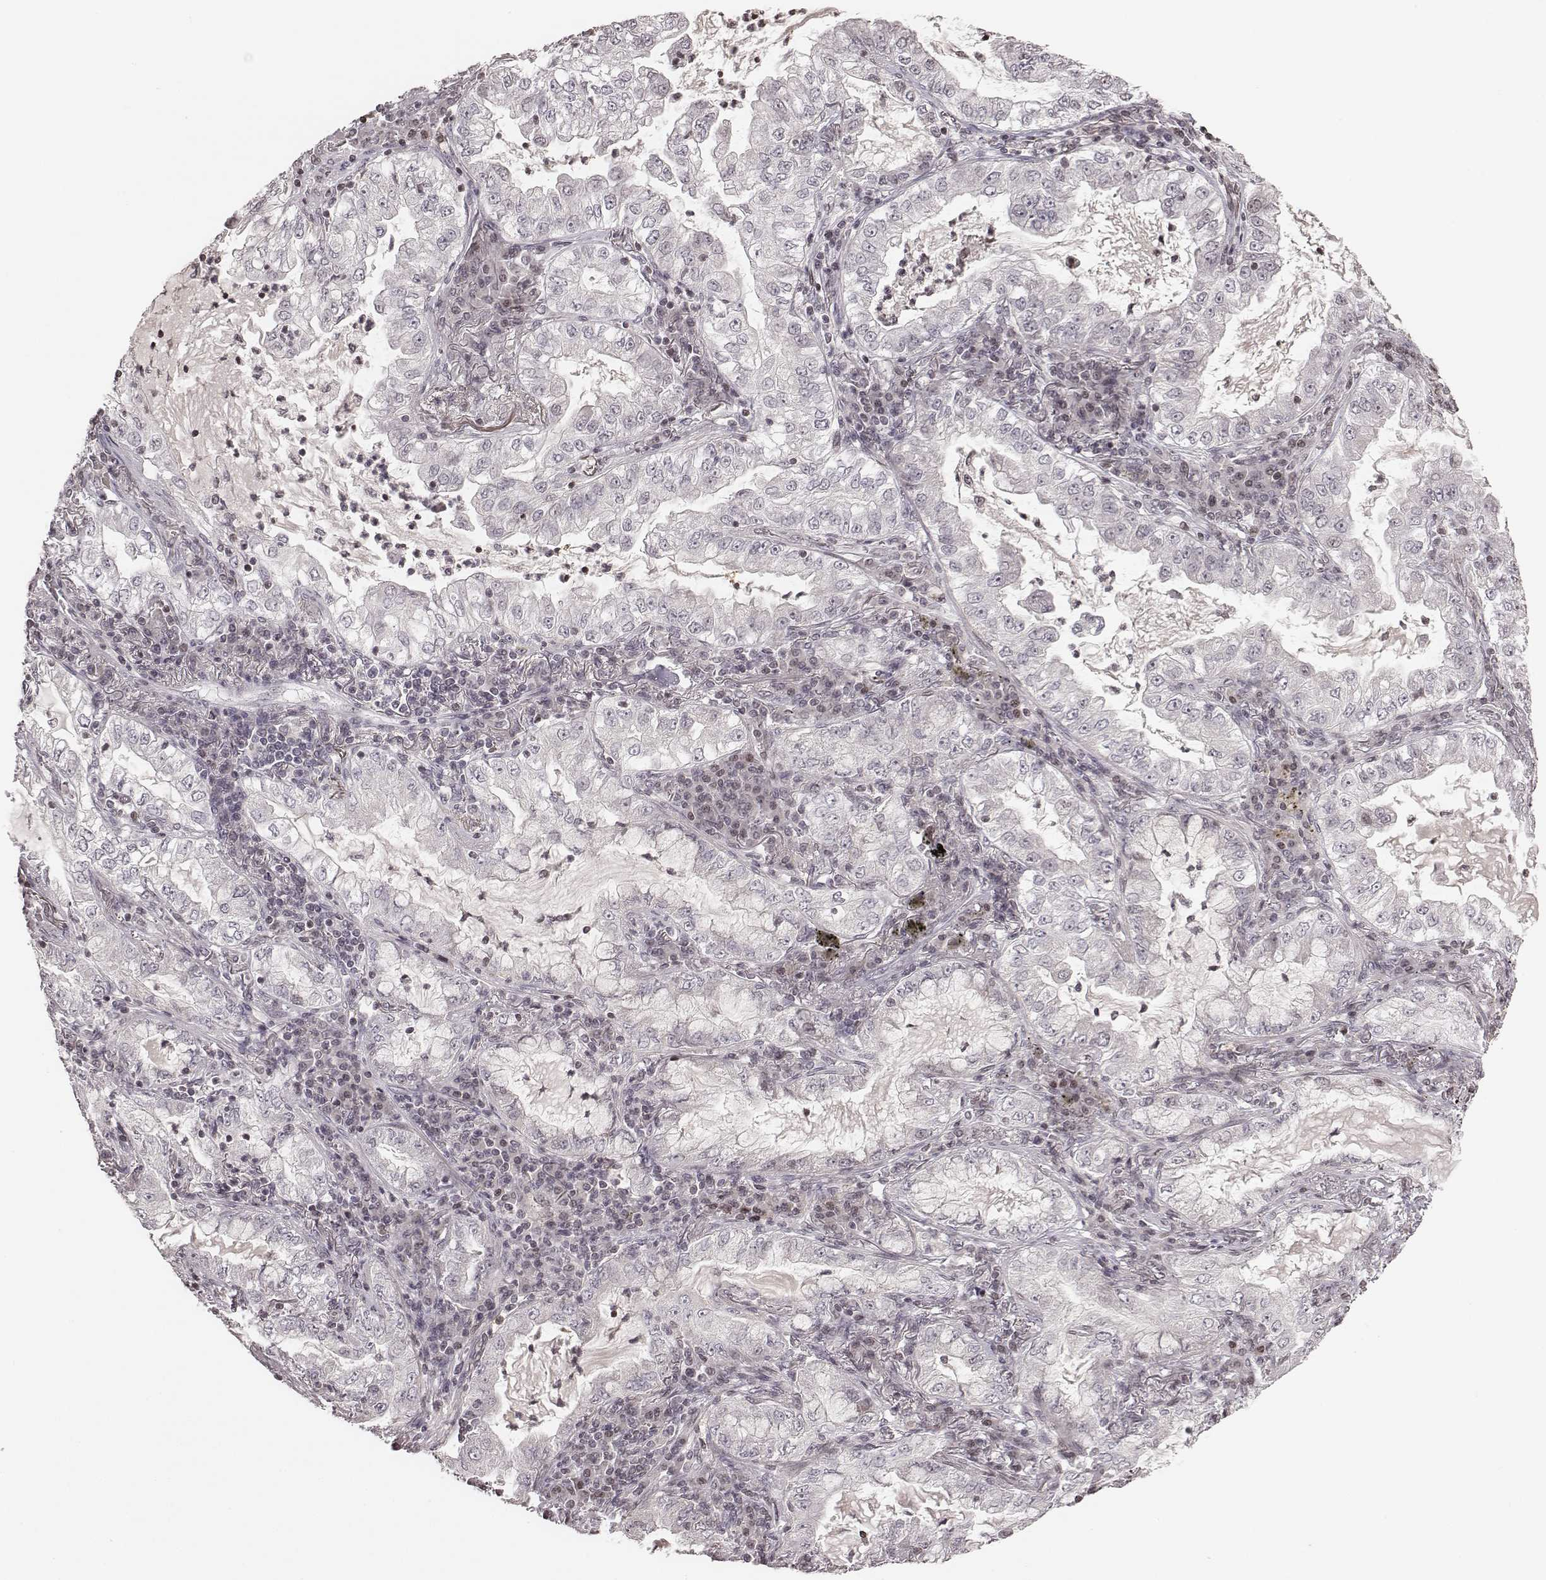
{"staining": {"intensity": "negative", "quantity": "none", "location": "none"}, "tissue": "lung cancer", "cell_type": "Tumor cells", "image_type": "cancer", "snomed": [{"axis": "morphology", "description": "Adenocarcinoma, NOS"}, {"axis": "topography", "description": "Lung"}], "caption": "Immunohistochemical staining of human adenocarcinoma (lung) shows no significant staining in tumor cells. (Stains: DAB immunohistochemistry (IHC) with hematoxylin counter stain, Microscopy: brightfield microscopy at high magnification).", "gene": "GRM4", "patient": {"sex": "female", "age": 73}}